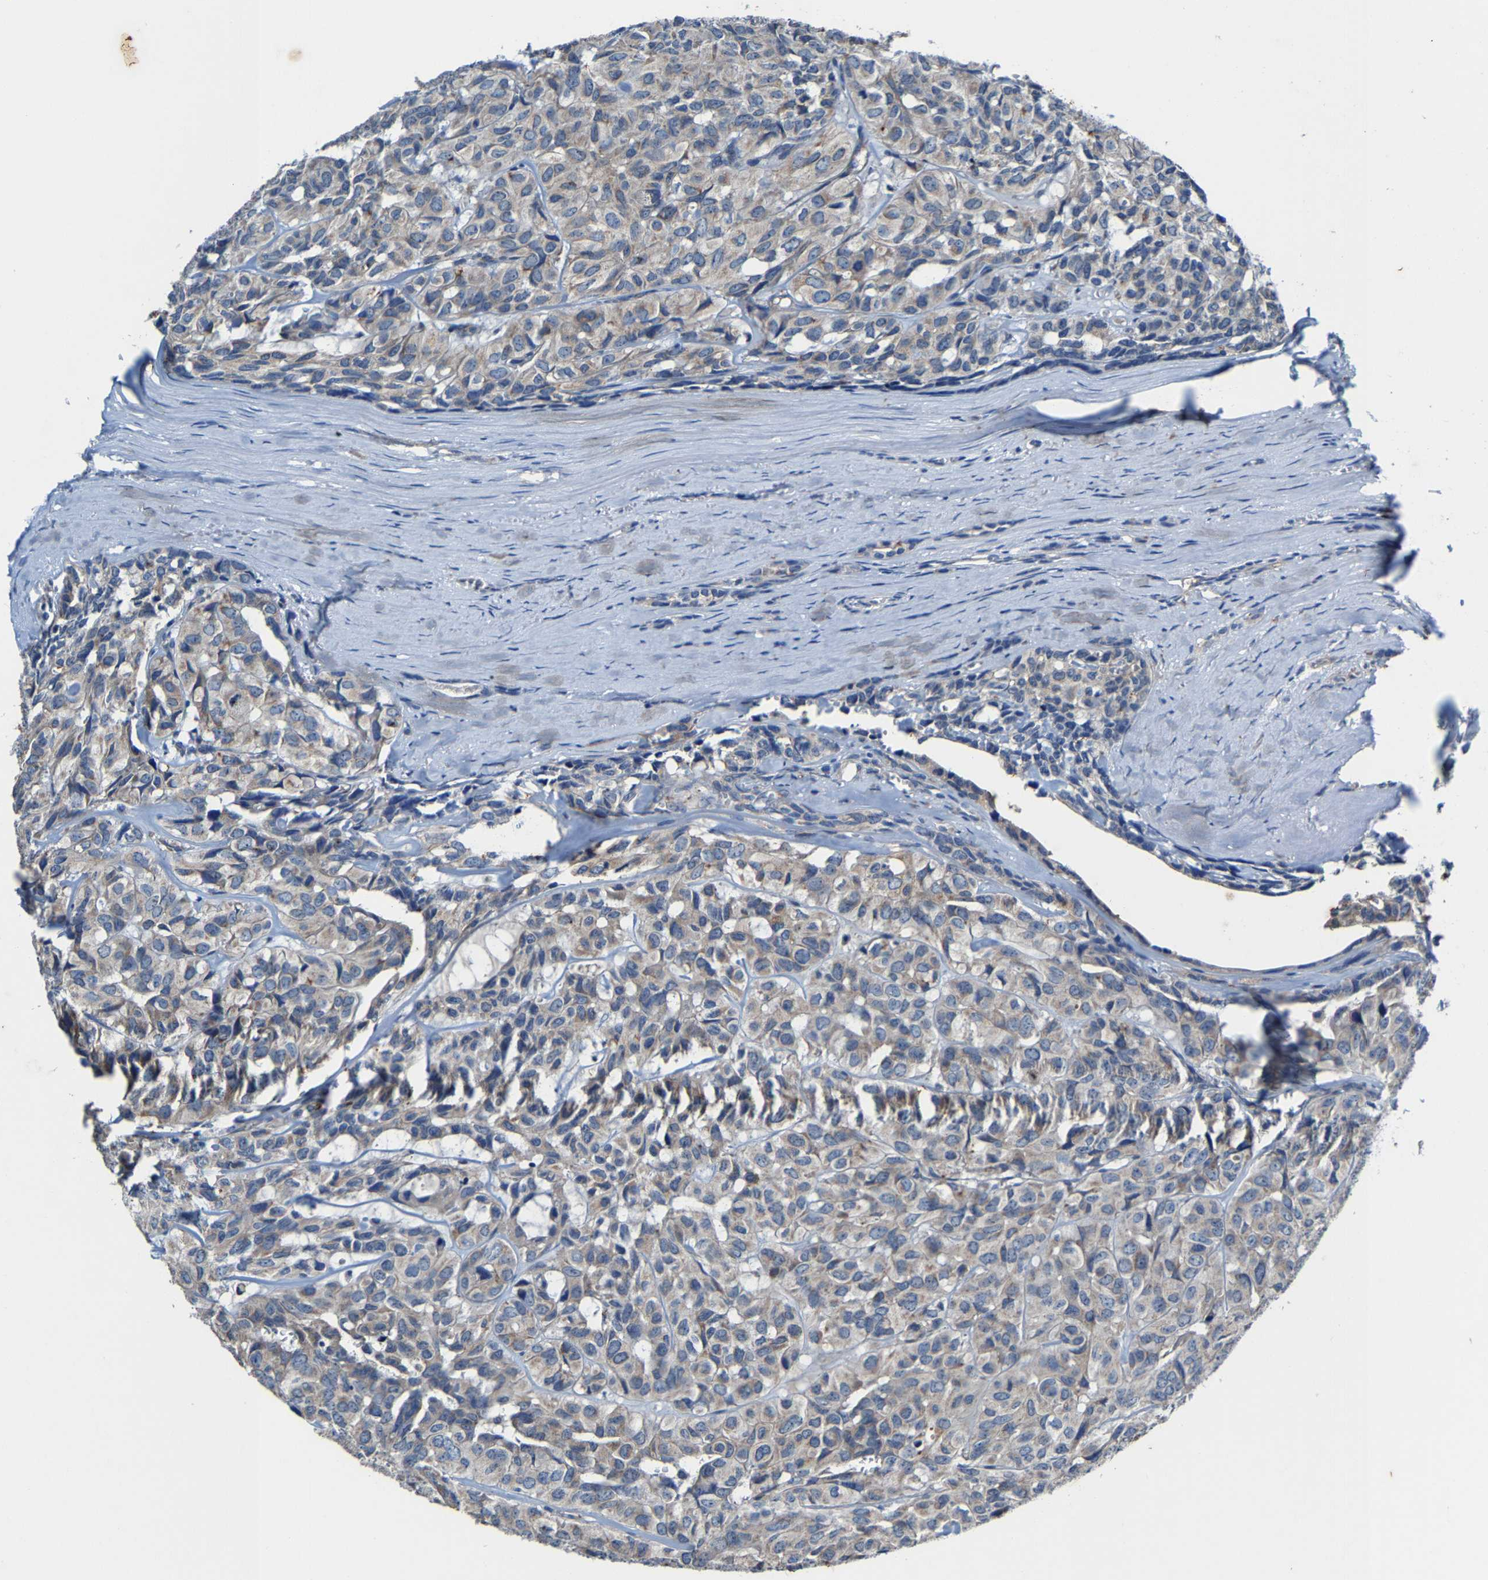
{"staining": {"intensity": "weak", "quantity": "<25%", "location": "cytoplasmic/membranous"}, "tissue": "head and neck cancer", "cell_type": "Tumor cells", "image_type": "cancer", "snomed": [{"axis": "morphology", "description": "Adenocarcinoma, NOS"}, {"axis": "topography", "description": "Salivary gland, NOS"}, {"axis": "topography", "description": "Head-Neck"}], "caption": "Human adenocarcinoma (head and neck) stained for a protein using IHC reveals no positivity in tumor cells.", "gene": "SLC25A25", "patient": {"sex": "female", "age": 76}}